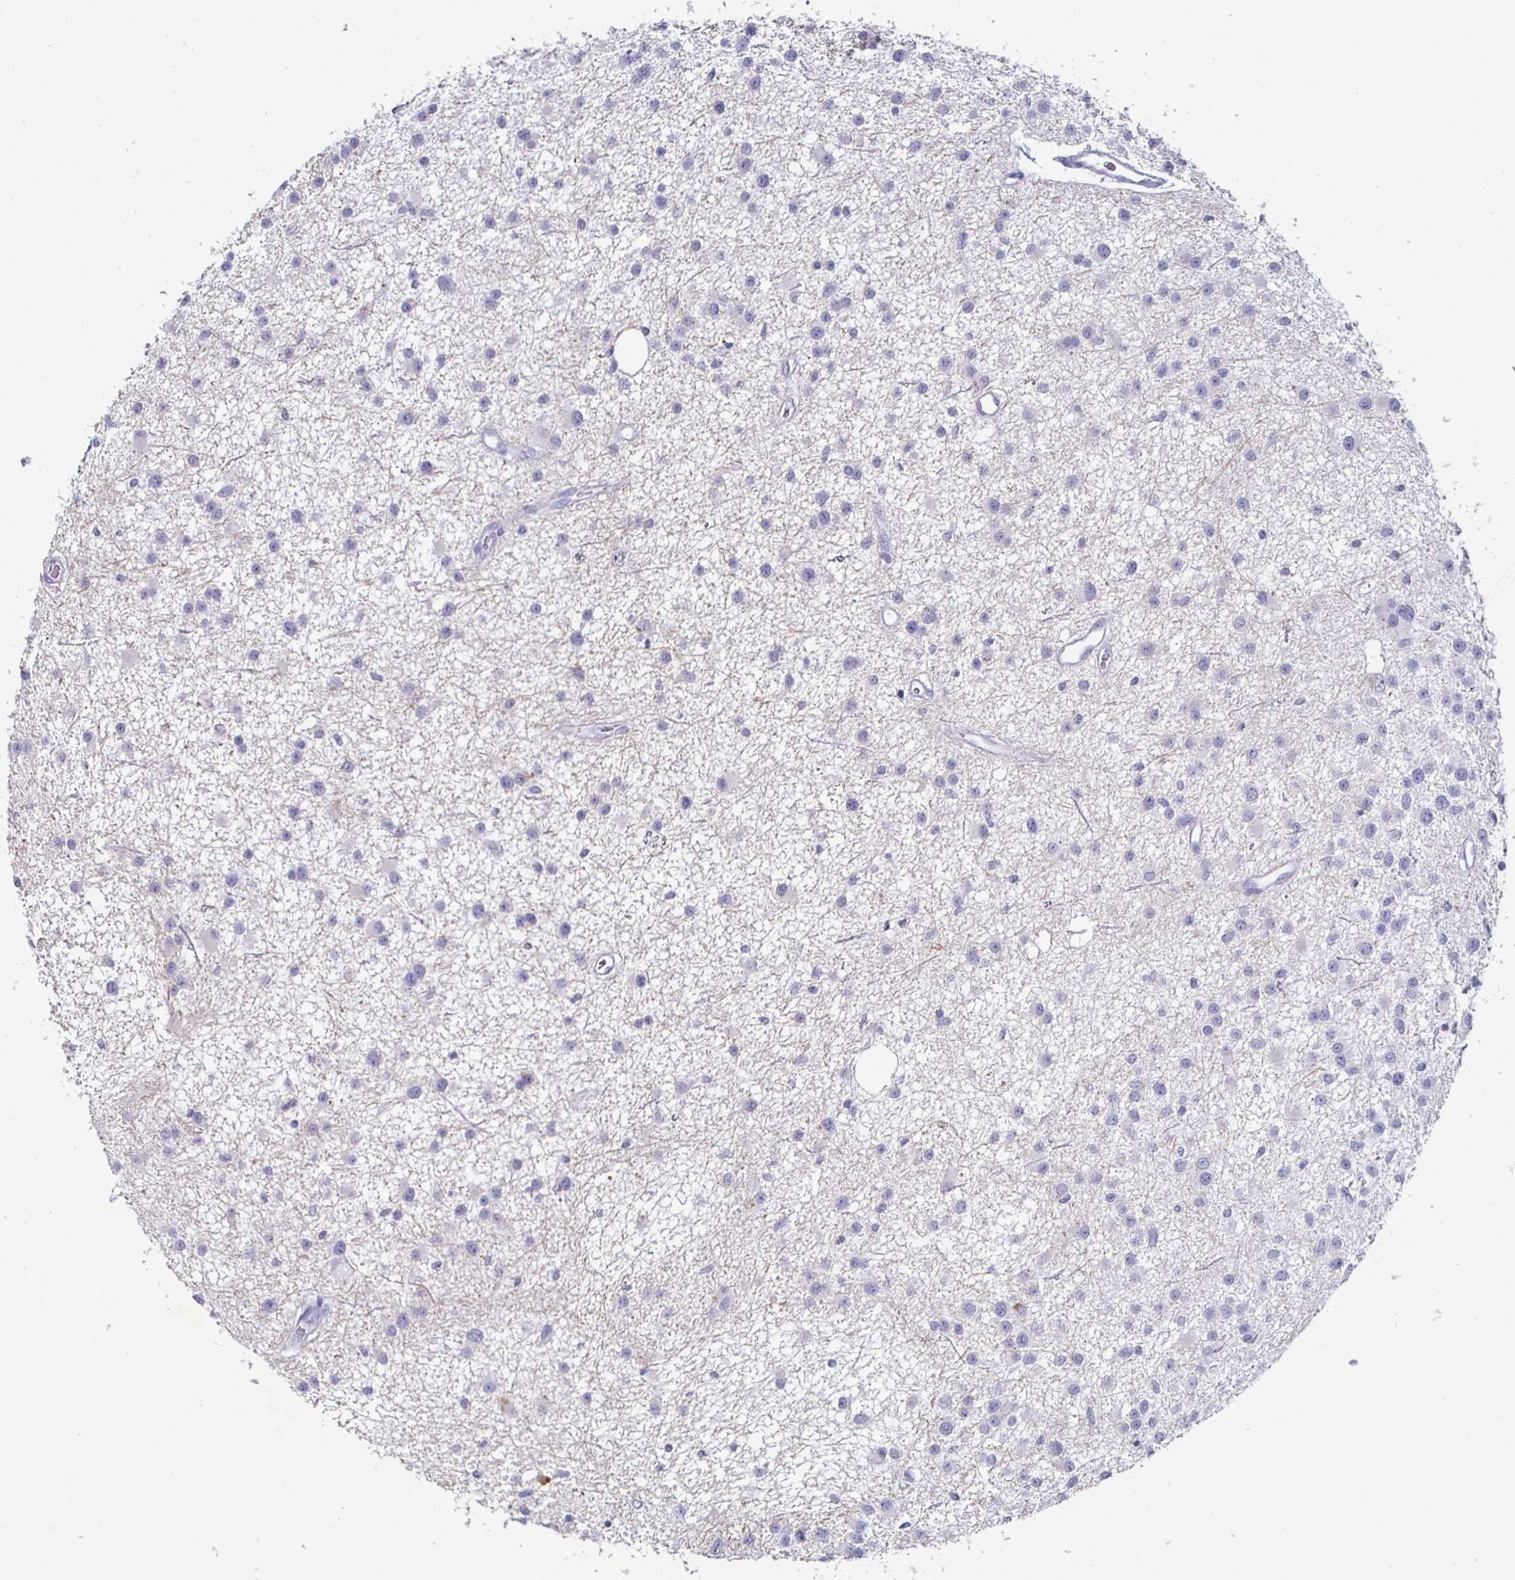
{"staining": {"intensity": "negative", "quantity": "none", "location": "none"}, "tissue": "glioma", "cell_type": "Tumor cells", "image_type": "cancer", "snomed": [{"axis": "morphology", "description": "Glioma, malignant, Low grade"}, {"axis": "topography", "description": "Brain"}], "caption": "DAB immunohistochemical staining of glioma displays no significant positivity in tumor cells.", "gene": "ENPP1", "patient": {"sex": "male", "age": 43}}